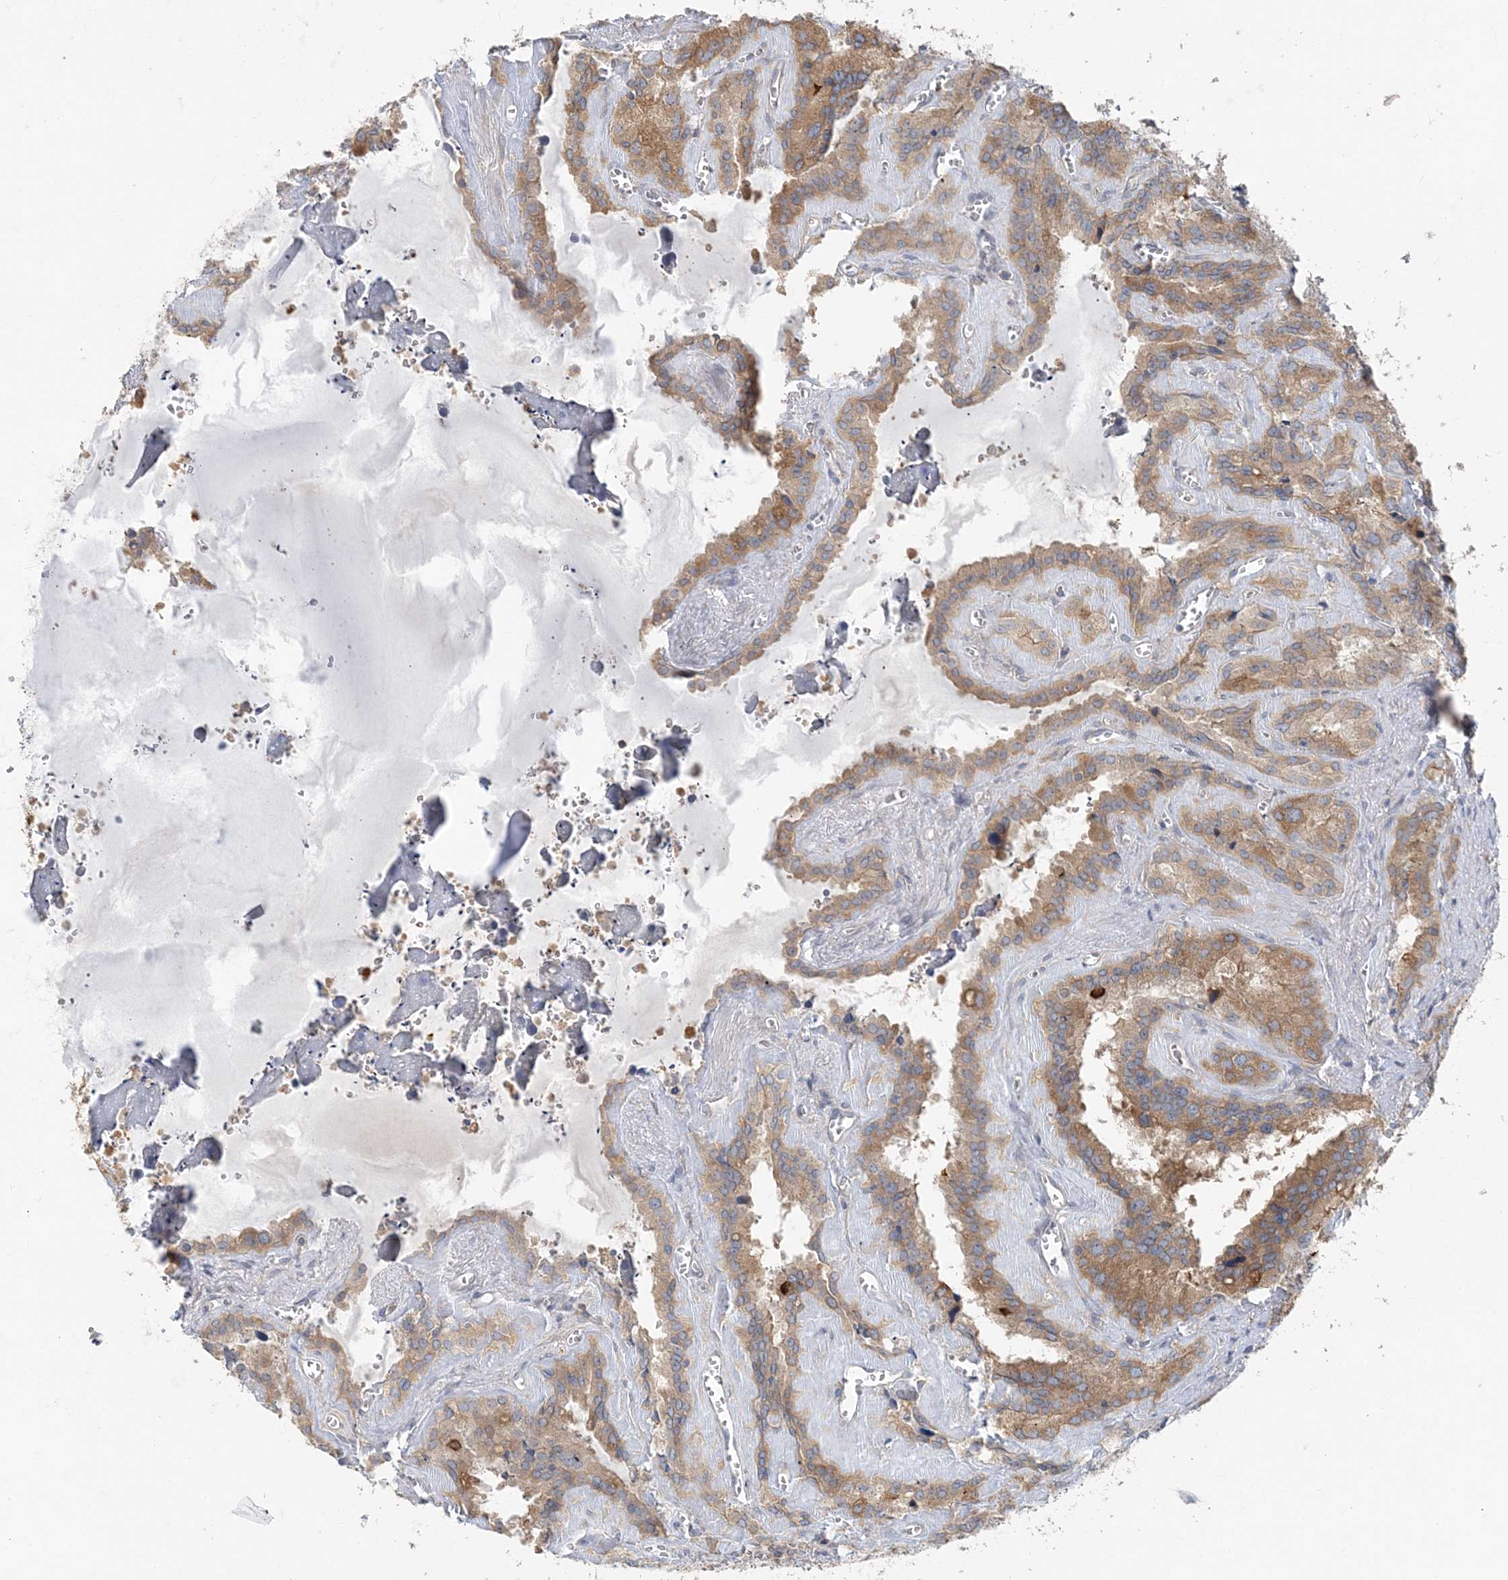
{"staining": {"intensity": "moderate", "quantity": ">75%", "location": "cytoplasmic/membranous"}, "tissue": "seminal vesicle", "cell_type": "Glandular cells", "image_type": "normal", "snomed": [{"axis": "morphology", "description": "Normal tissue, NOS"}, {"axis": "topography", "description": "Prostate"}, {"axis": "topography", "description": "Seminal veicle"}], "caption": "High-power microscopy captured an immunohistochemistry histopathology image of unremarkable seminal vesicle, revealing moderate cytoplasmic/membranous expression in about >75% of glandular cells.", "gene": "TBC1D5", "patient": {"sex": "male", "age": 59}}